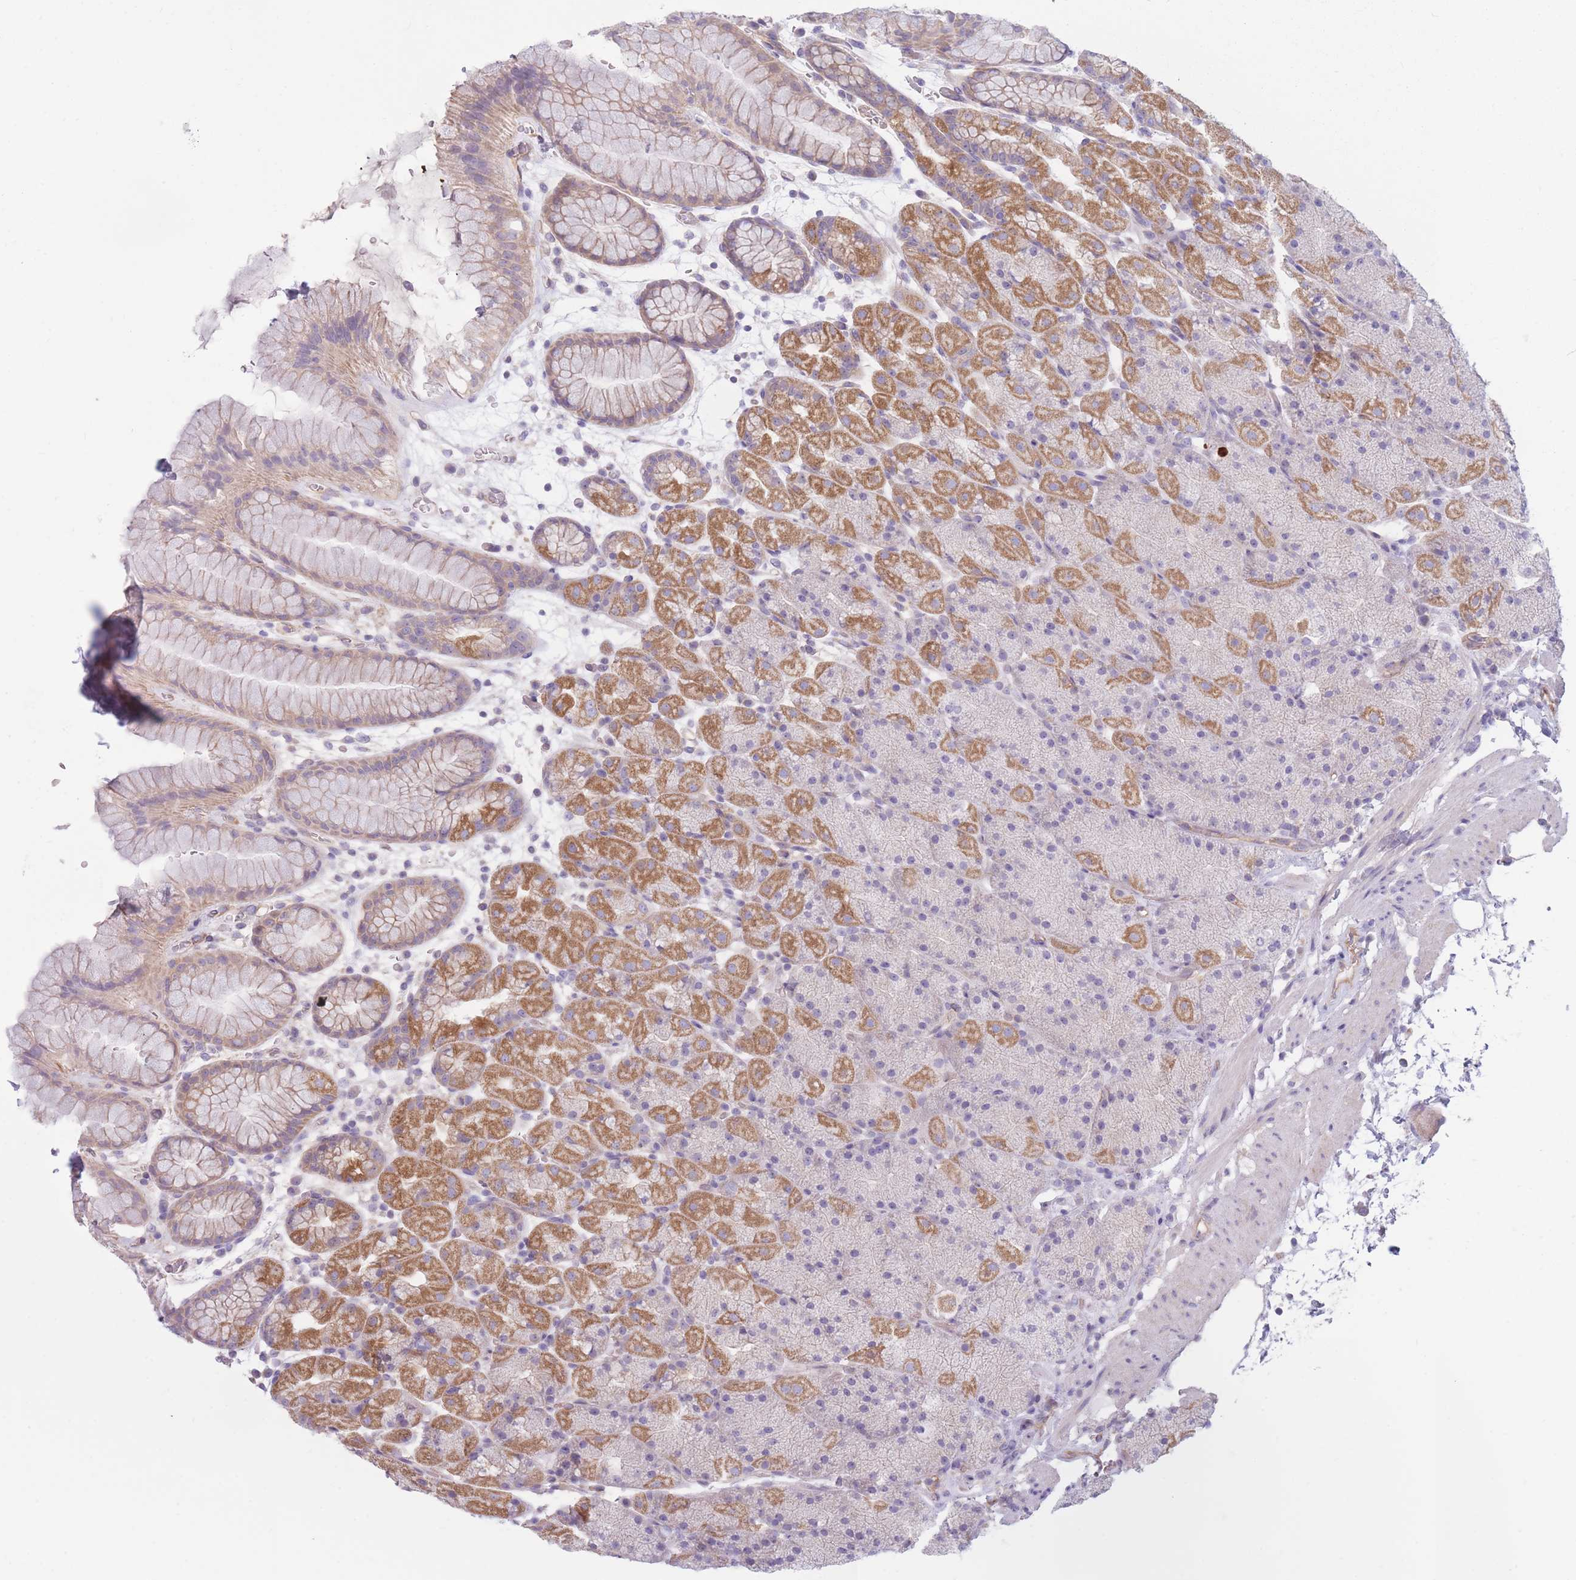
{"staining": {"intensity": "moderate", "quantity": "25%-75%", "location": "cytoplasmic/membranous"}, "tissue": "stomach", "cell_type": "Glandular cells", "image_type": "normal", "snomed": [{"axis": "morphology", "description": "Normal tissue, NOS"}, {"axis": "topography", "description": "Stomach, upper"}, {"axis": "topography", "description": "Stomach, lower"}], "caption": "Approximately 25%-75% of glandular cells in unremarkable human stomach demonstrate moderate cytoplasmic/membranous protein staining as visualized by brown immunohistochemical staining.", "gene": "SERPINB3", "patient": {"sex": "male", "age": 67}}